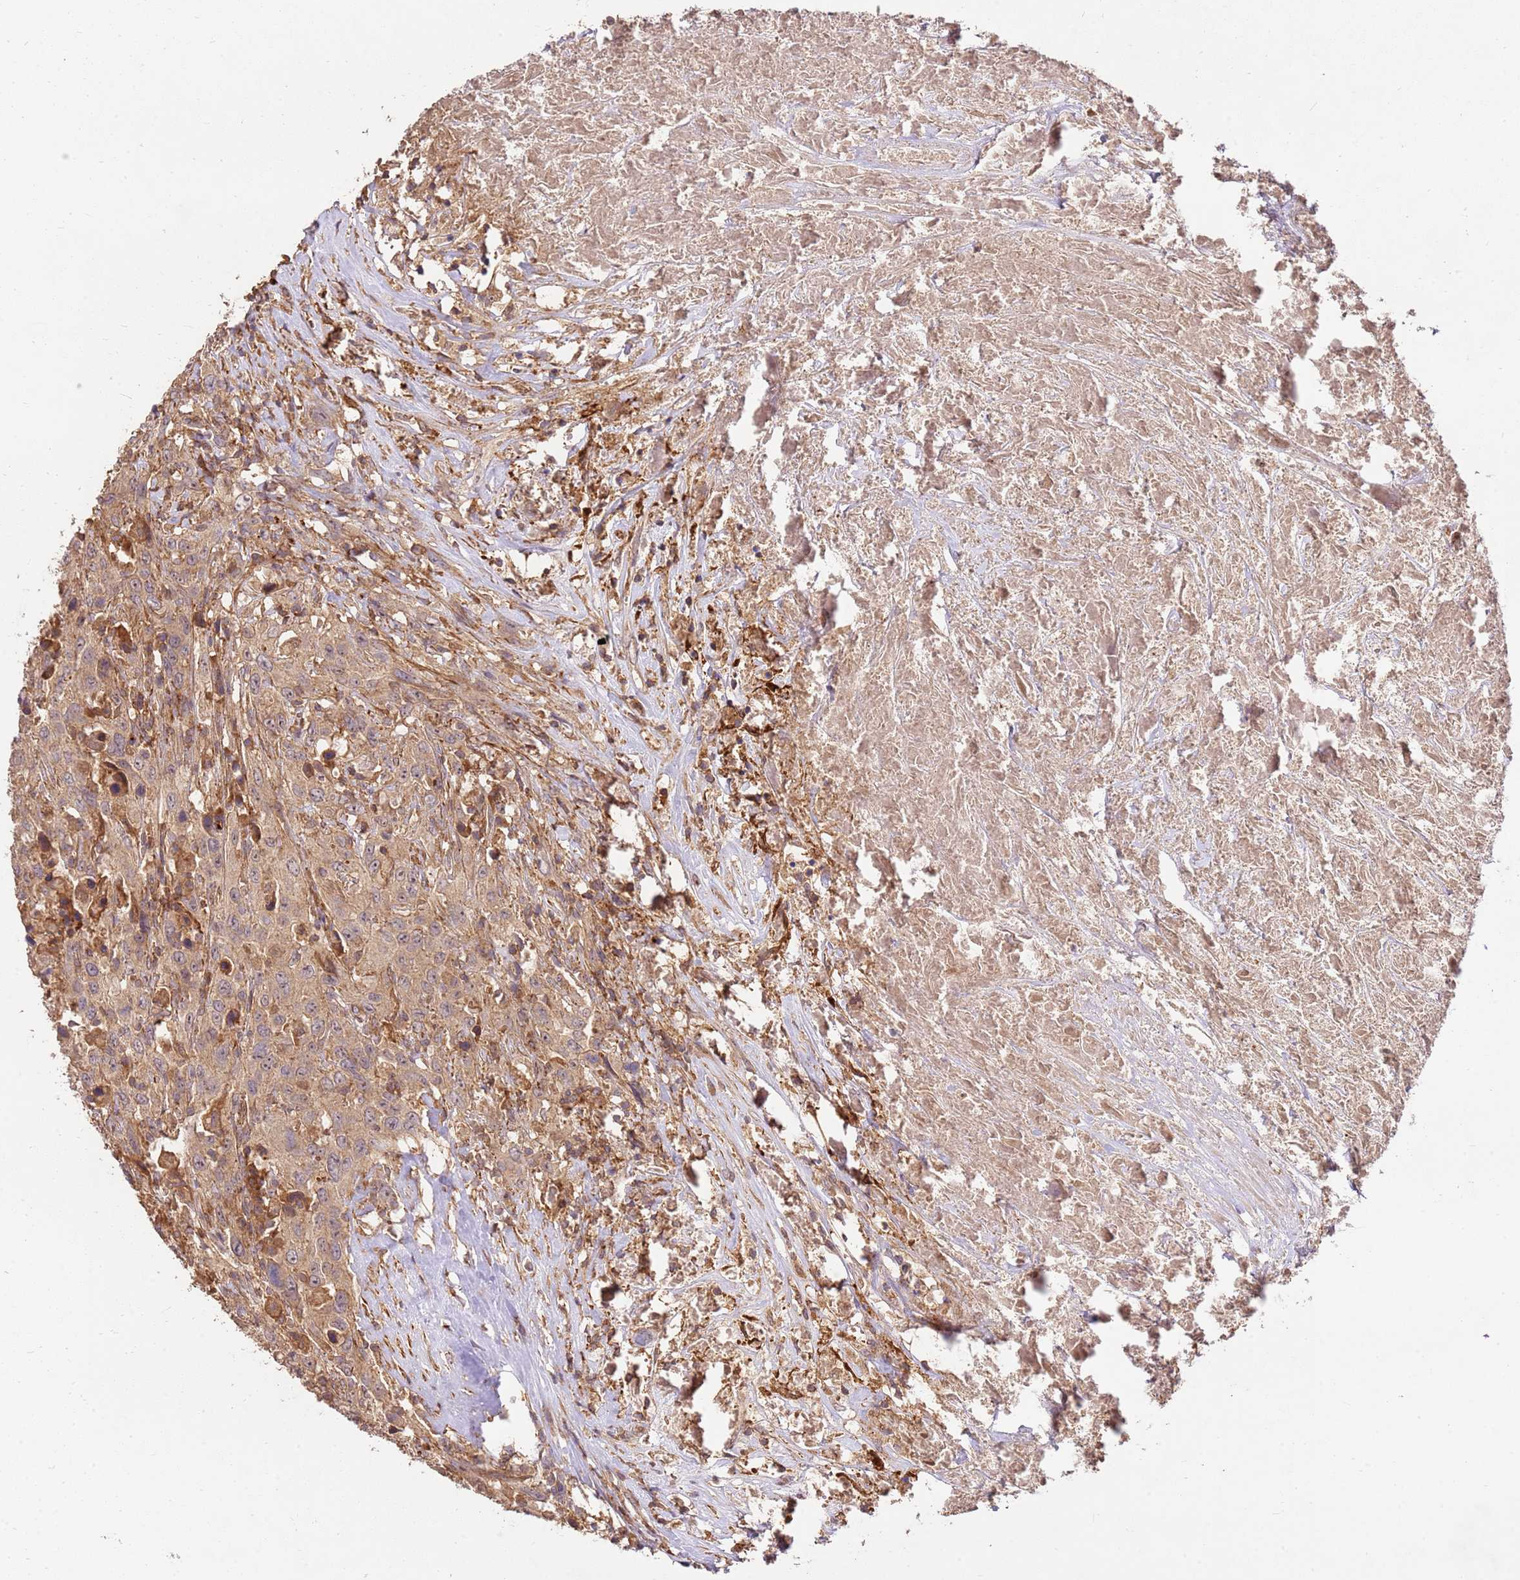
{"staining": {"intensity": "weak", "quantity": ">75%", "location": "cytoplasmic/membranous"}, "tissue": "urothelial cancer", "cell_type": "Tumor cells", "image_type": "cancer", "snomed": [{"axis": "morphology", "description": "Urothelial carcinoma, High grade"}, {"axis": "topography", "description": "Urinary bladder"}], "caption": "Tumor cells demonstrate low levels of weak cytoplasmic/membranous positivity in approximately >75% of cells in human high-grade urothelial carcinoma.", "gene": "GAREM1", "patient": {"sex": "male", "age": 61}}